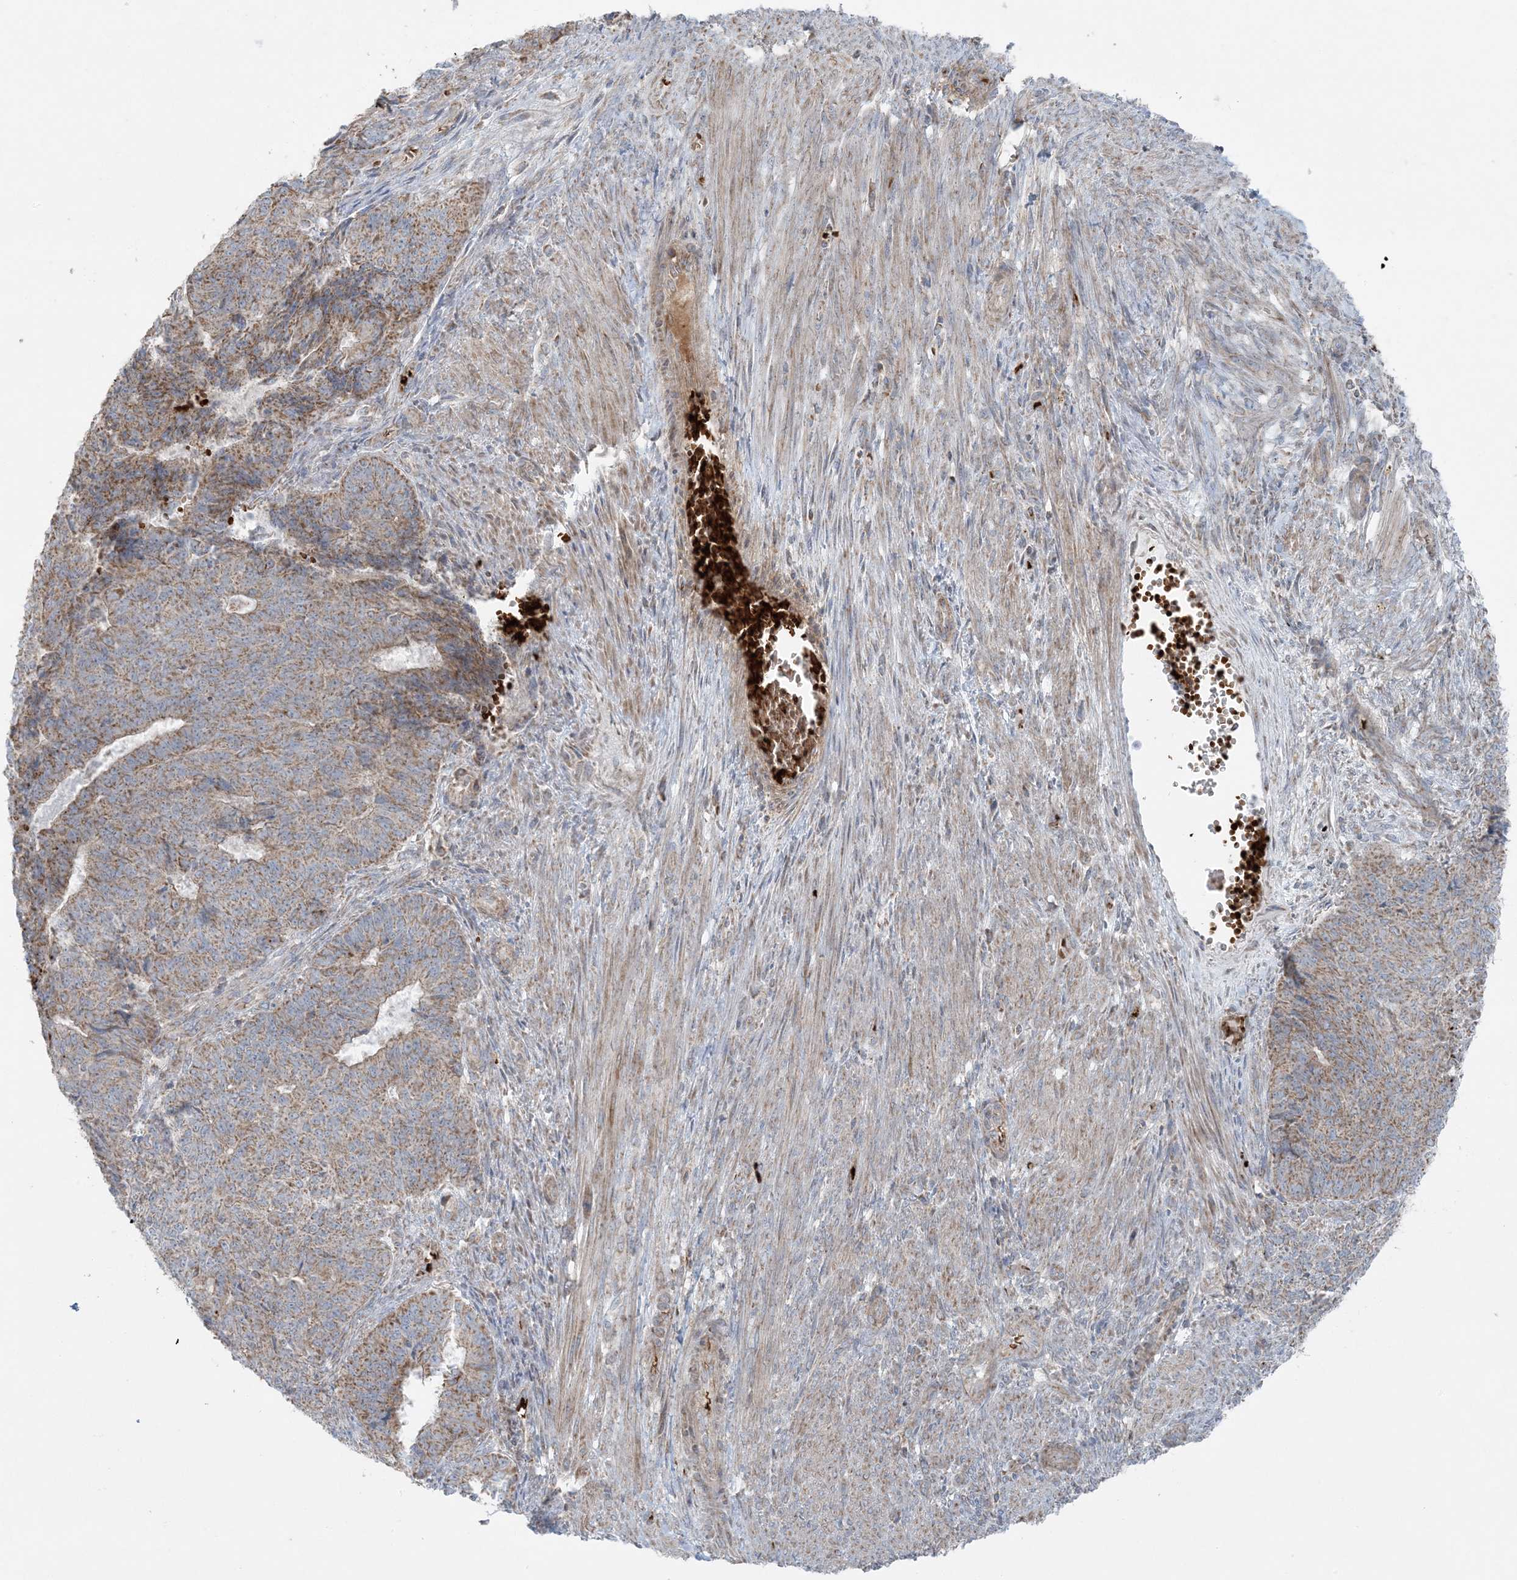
{"staining": {"intensity": "moderate", "quantity": ">75%", "location": "cytoplasmic/membranous"}, "tissue": "endometrial cancer", "cell_type": "Tumor cells", "image_type": "cancer", "snomed": [{"axis": "morphology", "description": "Adenocarcinoma, NOS"}, {"axis": "topography", "description": "Endometrium"}], "caption": "Immunohistochemical staining of adenocarcinoma (endometrial) shows medium levels of moderate cytoplasmic/membranous protein positivity in approximately >75% of tumor cells. (Brightfield microscopy of DAB IHC at high magnification).", "gene": "PIK3R4", "patient": {"sex": "female", "age": 32}}